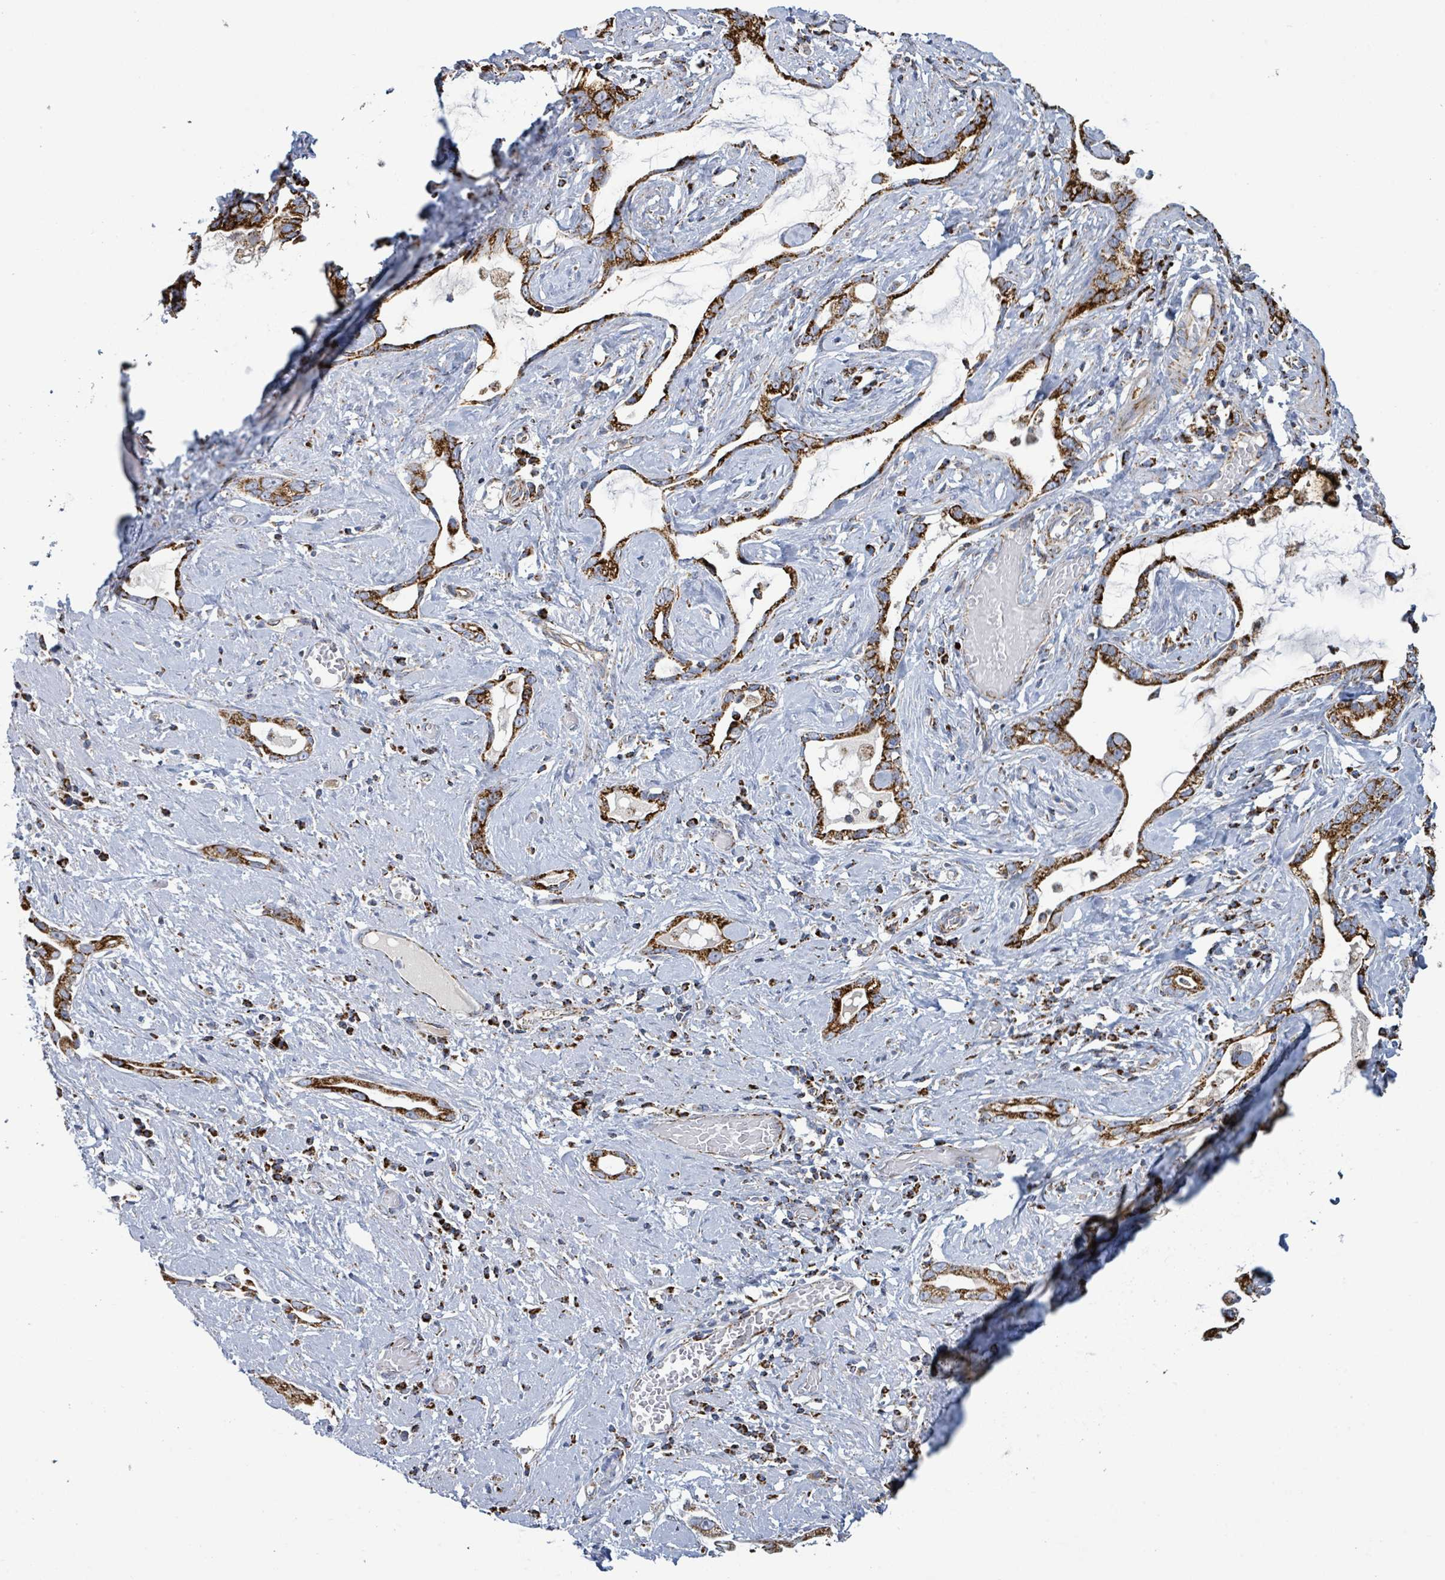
{"staining": {"intensity": "strong", "quantity": ">75%", "location": "cytoplasmic/membranous"}, "tissue": "stomach cancer", "cell_type": "Tumor cells", "image_type": "cancer", "snomed": [{"axis": "morphology", "description": "Adenocarcinoma, NOS"}, {"axis": "topography", "description": "Stomach"}], "caption": "A high amount of strong cytoplasmic/membranous positivity is present in approximately >75% of tumor cells in adenocarcinoma (stomach) tissue.", "gene": "SUCLG2", "patient": {"sex": "male", "age": 55}}